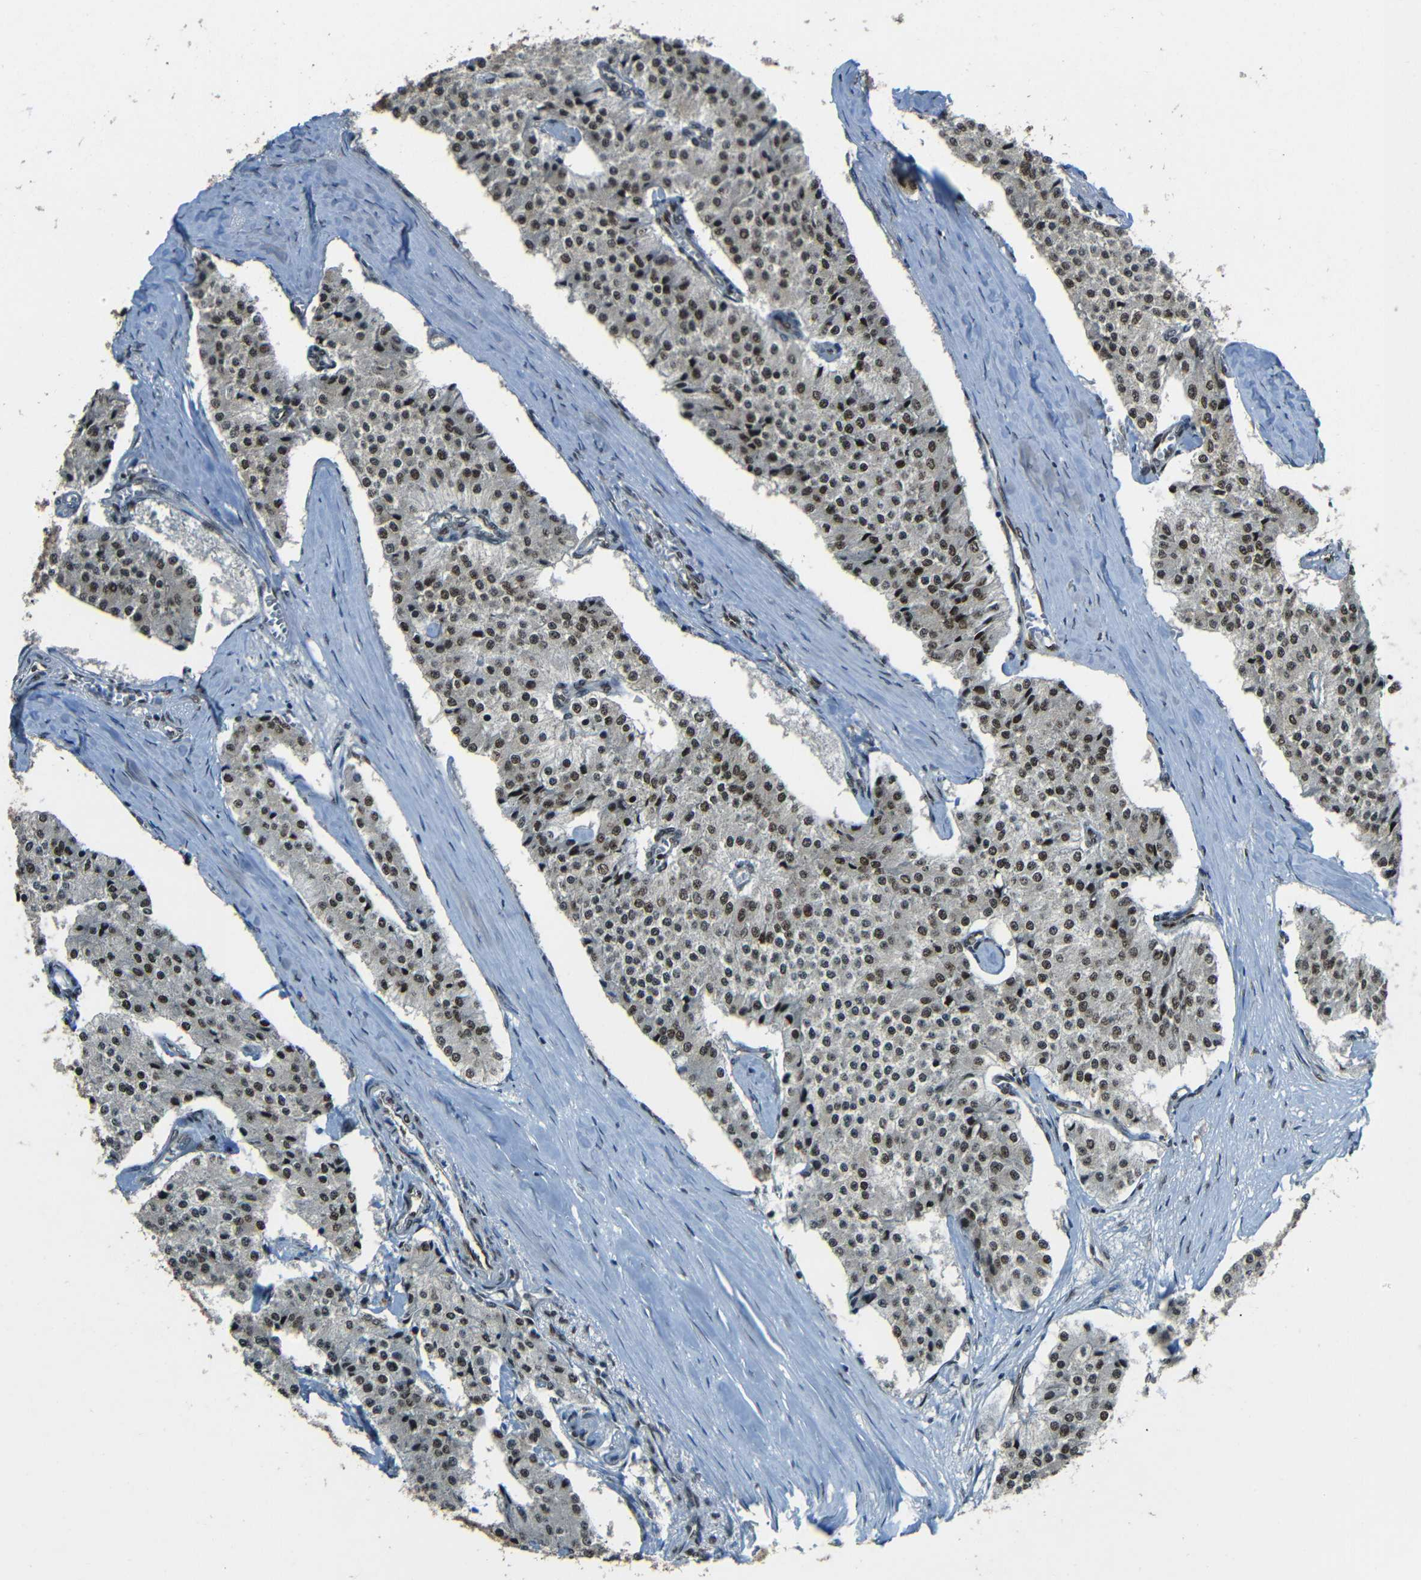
{"staining": {"intensity": "moderate", "quantity": ">75%", "location": "nuclear"}, "tissue": "carcinoid", "cell_type": "Tumor cells", "image_type": "cancer", "snomed": [{"axis": "morphology", "description": "Carcinoid, malignant, NOS"}, {"axis": "topography", "description": "Colon"}], "caption": "Brown immunohistochemical staining in carcinoid shows moderate nuclear positivity in about >75% of tumor cells.", "gene": "PSIP1", "patient": {"sex": "female", "age": 52}}